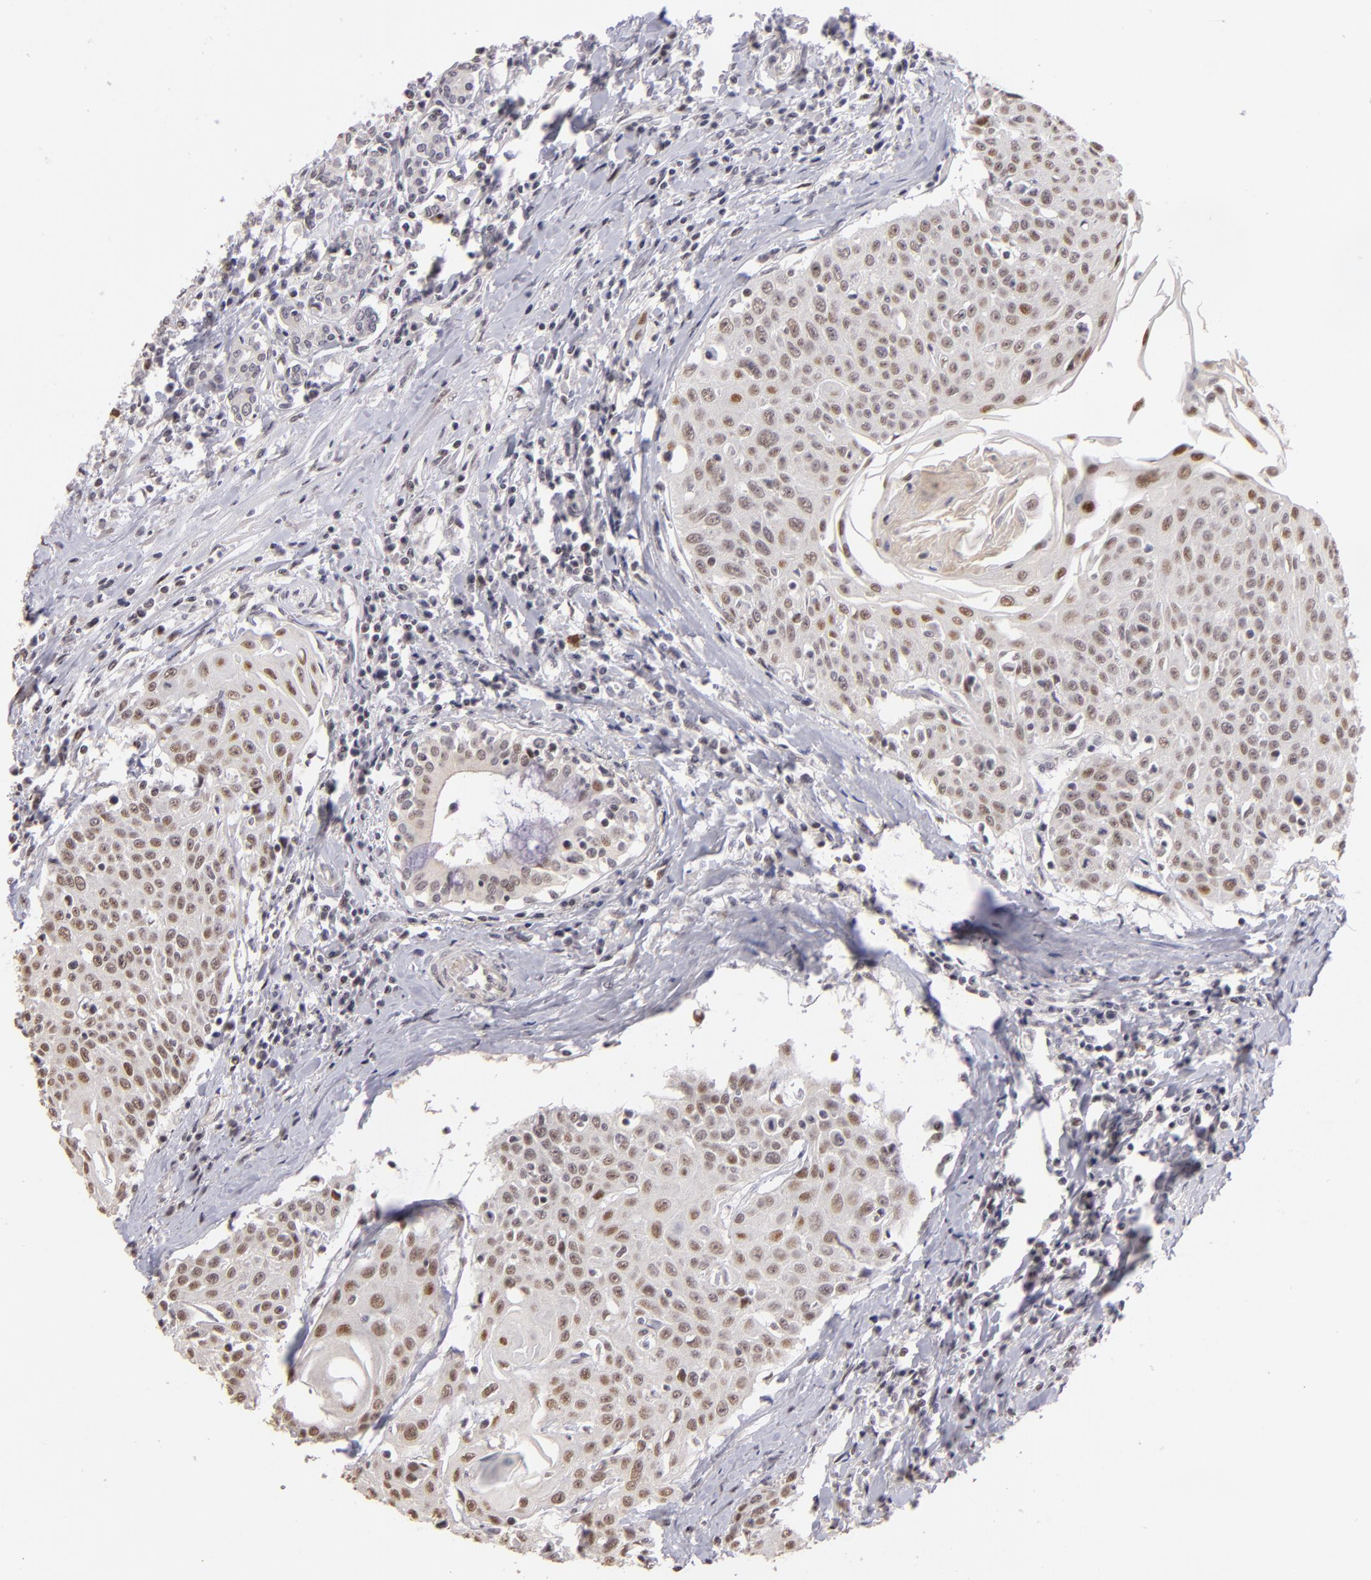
{"staining": {"intensity": "moderate", "quantity": "25%-75%", "location": "nuclear"}, "tissue": "head and neck cancer", "cell_type": "Tumor cells", "image_type": "cancer", "snomed": [{"axis": "morphology", "description": "Squamous cell carcinoma, NOS"}, {"axis": "morphology", "description": "Squamous cell carcinoma, metastatic, NOS"}, {"axis": "topography", "description": "Lymph node"}, {"axis": "topography", "description": "Salivary gland"}, {"axis": "topography", "description": "Head-Neck"}], "caption": "Protein staining of head and neck cancer tissue reveals moderate nuclear positivity in approximately 25%-75% of tumor cells.", "gene": "RARB", "patient": {"sex": "female", "age": 74}}